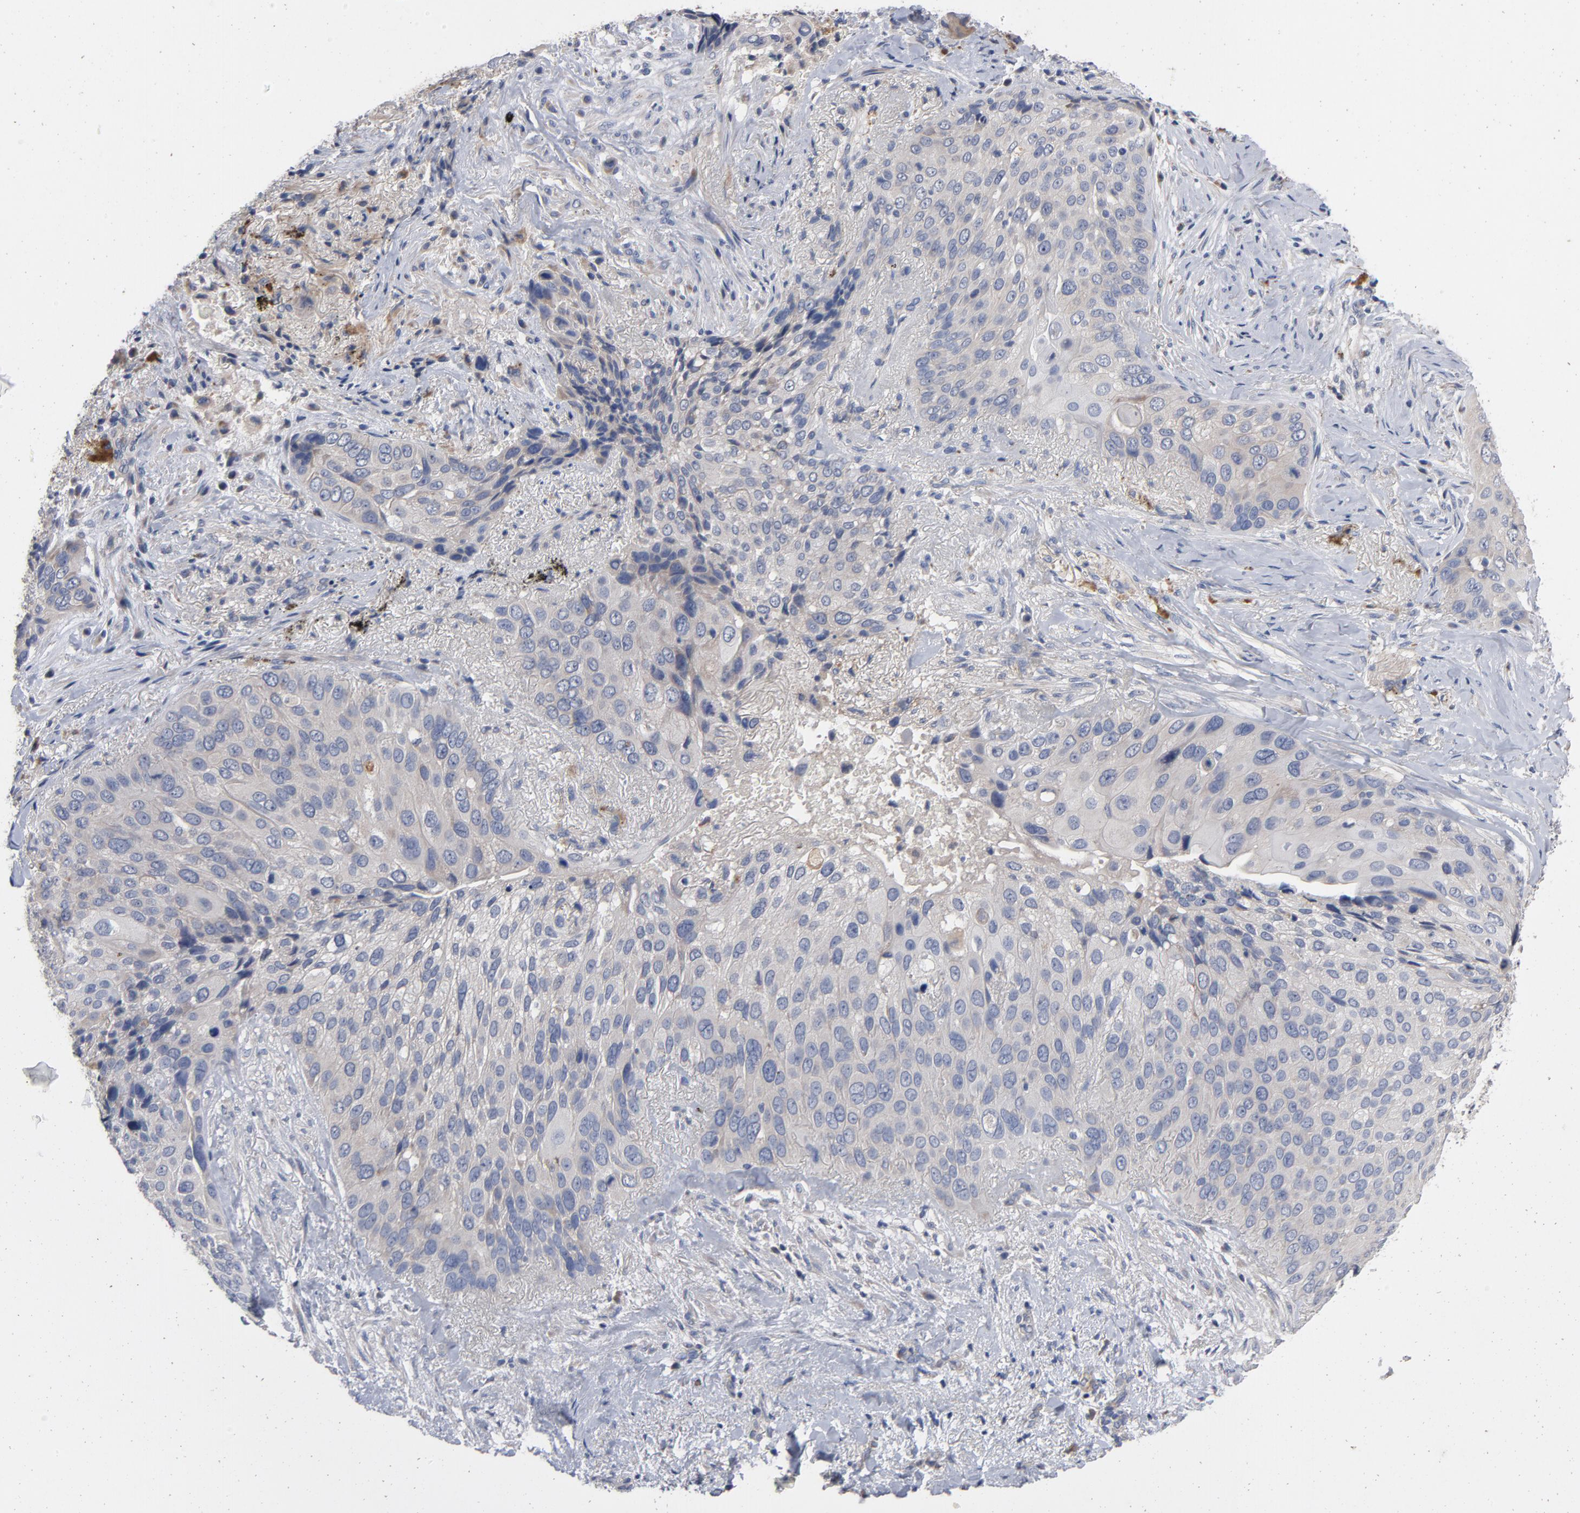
{"staining": {"intensity": "weak", "quantity": "25%-75%", "location": "cytoplasmic/membranous"}, "tissue": "lung cancer", "cell_type": "Tumor cells", "image_type": "cancer", "snomed": [{"axis": "morphology", "description": "Squamous cell carcinoma, NOS"}, {"axis": "topography", "description": "Lung"}], "caption": "Weak cytoplasmic/membranous staining for a protein is seen in about 25%-75% of tumor cells of squamous cell carcinoma (lung) using immunohistochemistry (IHC).", "gene": "CCDC134", "patient": {"sex": "male", "age": 54}}